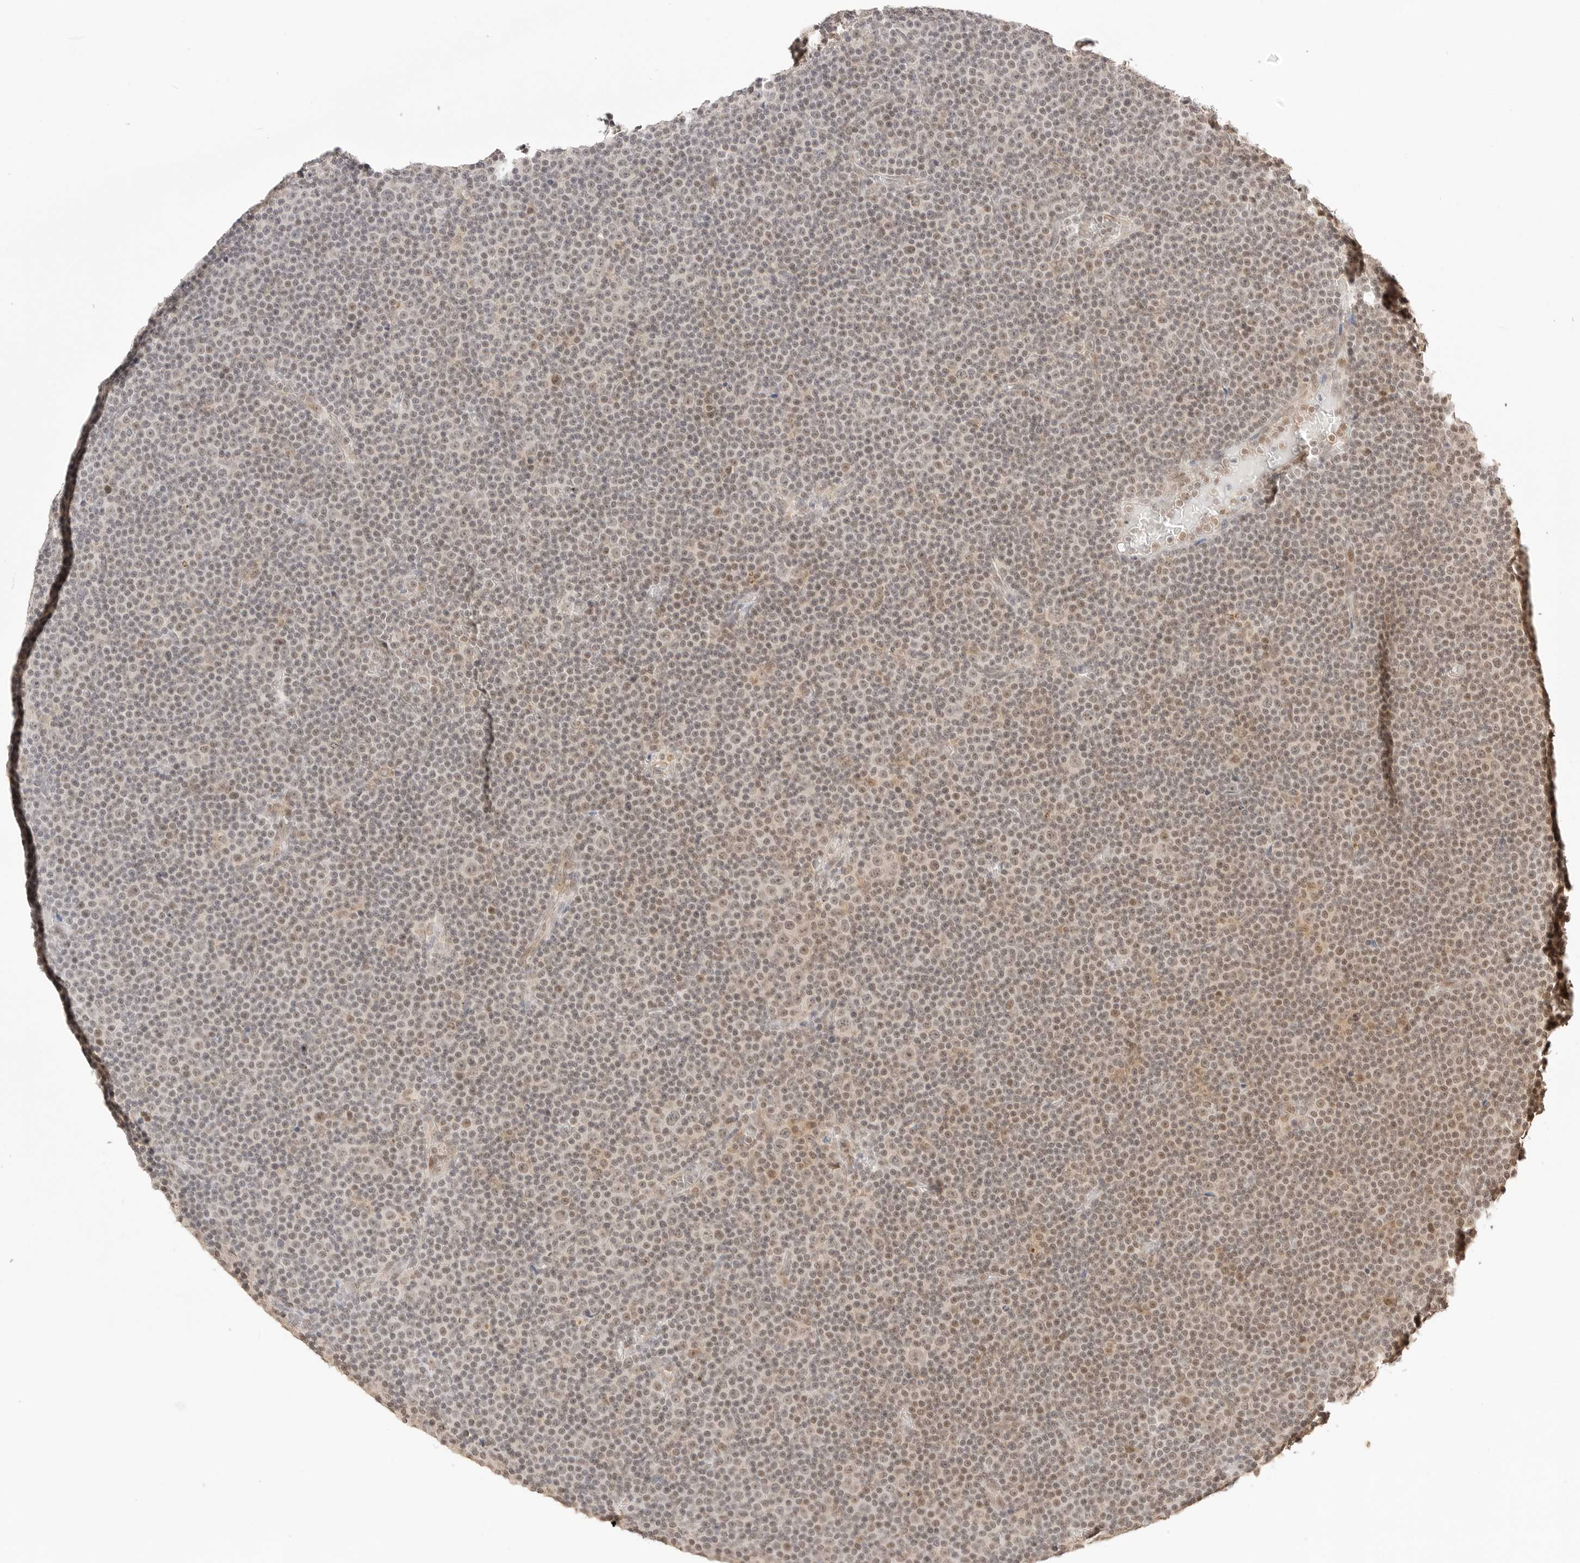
{"staining": {"intensity": "weak", "quantity": ">75%", "location": "nuclear"}, "tissue": "lymphoma", "cell_type": "Tumor cells", "image_type": "cancer", "snomed": [{"axis": "morphology", "description": "Malignant lymphoma, non-Hodgkin's type, Low grade"}, {"axis": "topography", "description": "Lymph node"}], "caption": "Immunohistochemical staining of human malignant lymphoma, non-Hodgkin's type (low-grade) exhibits weak nuclear protein positivity in about >75% of tumor cells. The protein is shown in brown color, while the nuclei are stained blue.", "gene": "SEPTIN4", "patient": {"sex": "female", "age": 67}}